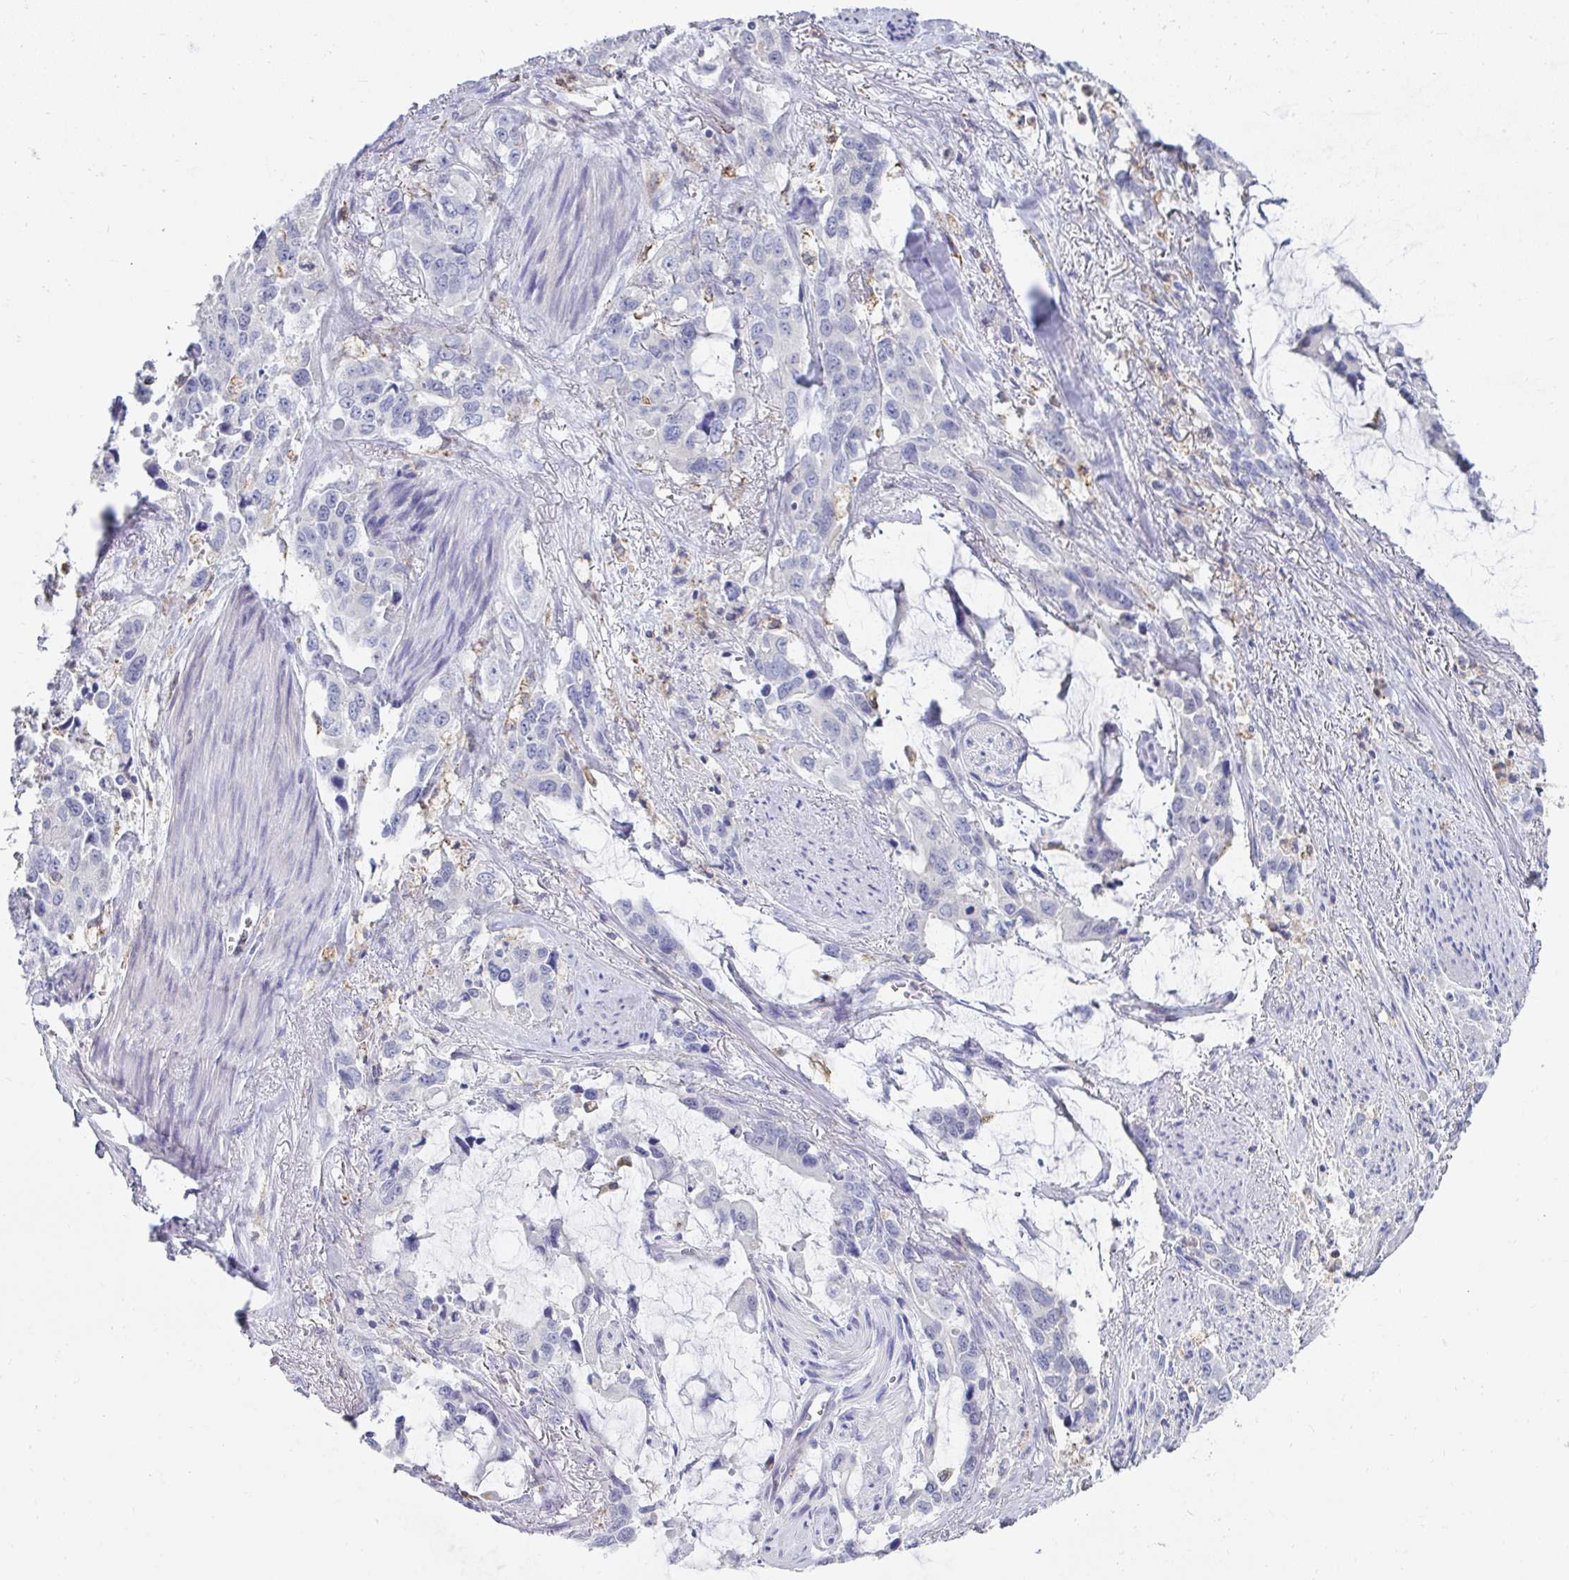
{"staining": {"intensity": "negative", "quantity": "none", "location": "none"}, "tissue": "stomach cancer", "cell_type": "Tumor cells", "image_type": "cancer", "snomed": [{"axis": "morphology", "description": "Adenocarcinoma, NOS"}, {"axis": "topography", "description": "Stomach, upper"}], "caption": "Adenocarcinoma (stomach) was stained to show a protein in brown. There is no significant expression in tumor cells.", "gene": "MGAM2", "patient": {"sex": "male", "age": 85}}